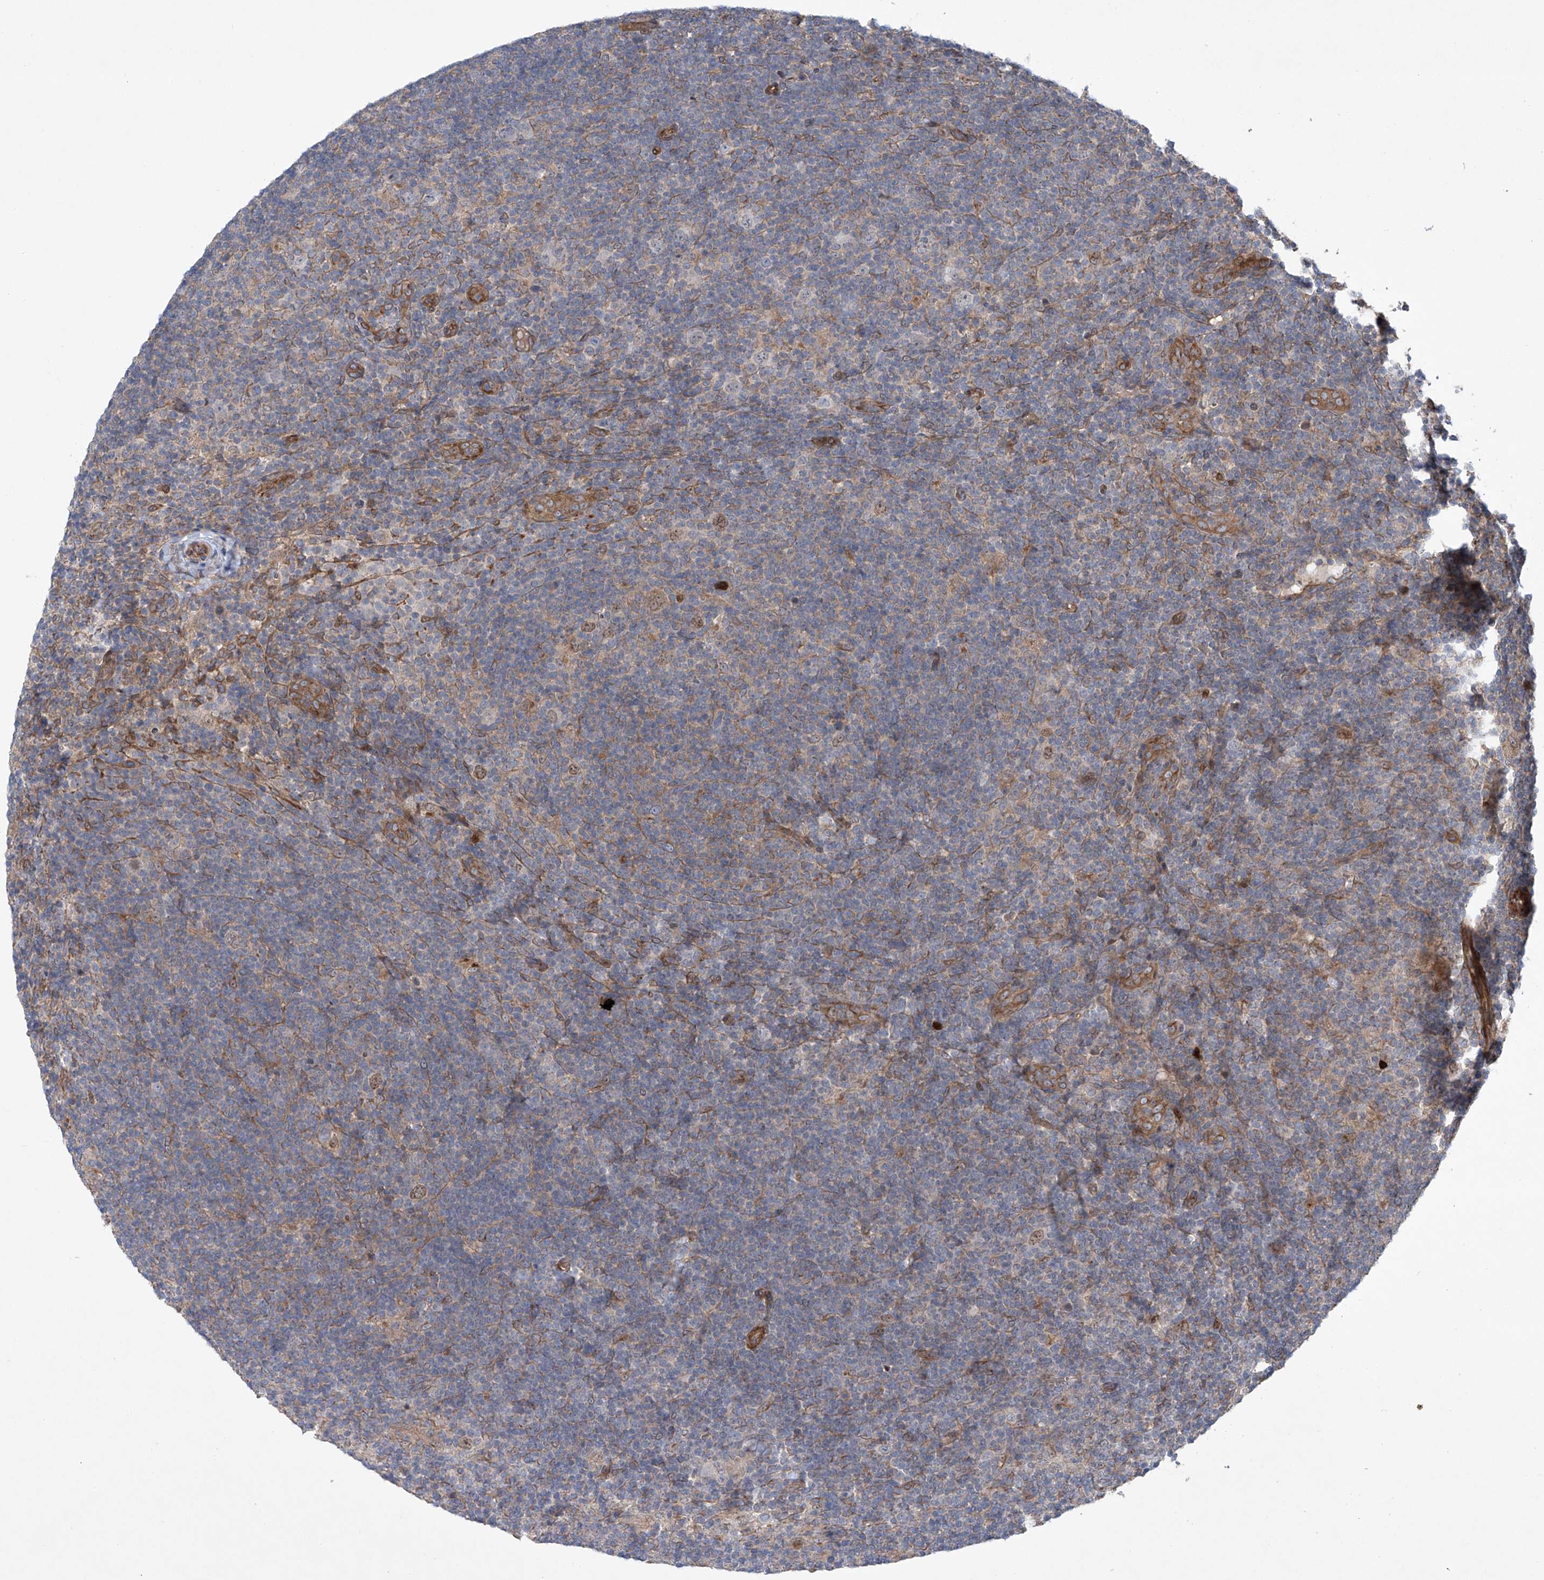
{"staining": {"intensity": "negative", "quantity": "none", "location": "none"}, "tissue": "lymphoma", "cell_type": "Tumor cells", "image_type": "cancer", "snomed": [{"axis": "morphology", "description": "Hodgkin's disease, NOS"}, {"axis": "topography", "description": "Lymph node"}], "caption": "Immunohistochemistry (IHC) histopathology image of human Hodgkin's disease stained for a protein (brown), which exhibits no staining in tumor cells.", "gene": "KLC4", "patient": {"sex": "female", "age": 57}}